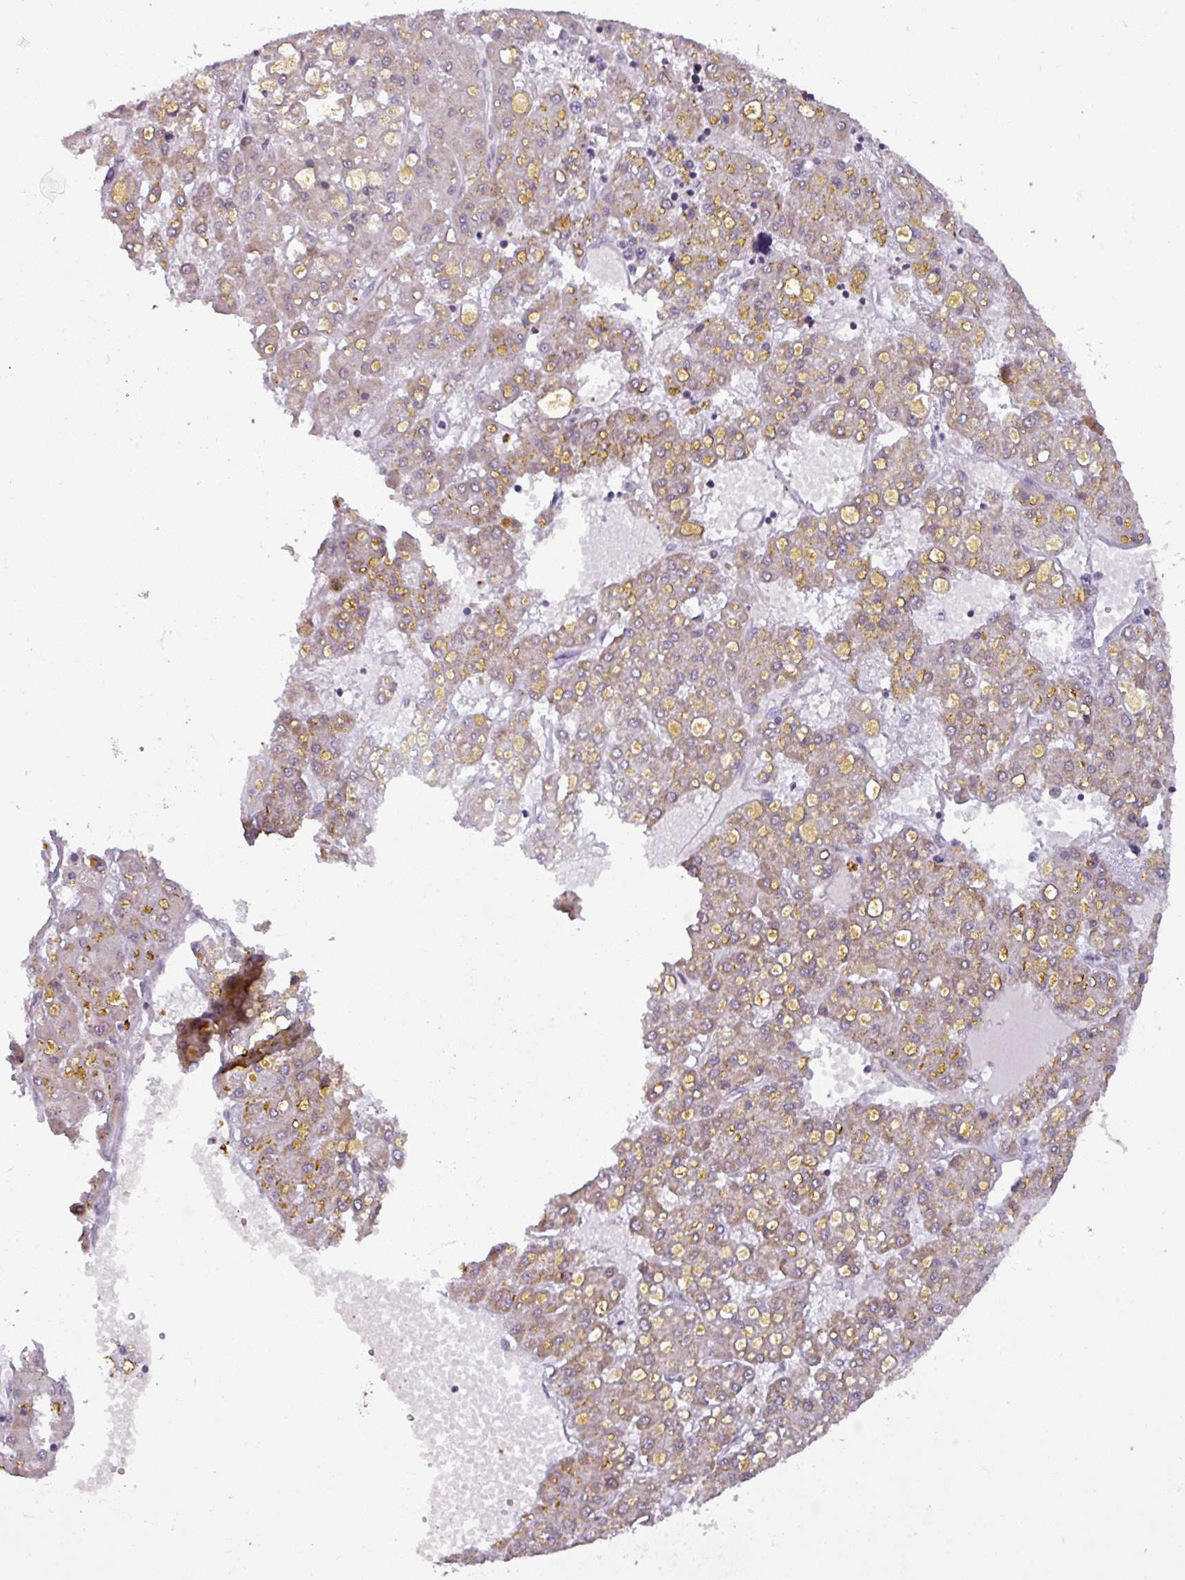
{"staining": {"intensity": "weak", "quantity": "<25%", "location": "cytoplasmic/membranous"}, "tissue": "liver cancer", "cell_type": "Tumor cells", "image_type": "cancer", "snomed": [{"axis": "morphology", "description": "Carcinoma, Hepatocellular, NOS"}, {"axis": "topography", "description": "Liver"}], "caption": "Tumor cells show no significant protein staining in liver cancer. The staining is performed using DAB brown chromogen with nuclei counter-stained in using hematoxylin.", "gene": "OGFOD3", "patient": {"sex": "male", "age": 67}}